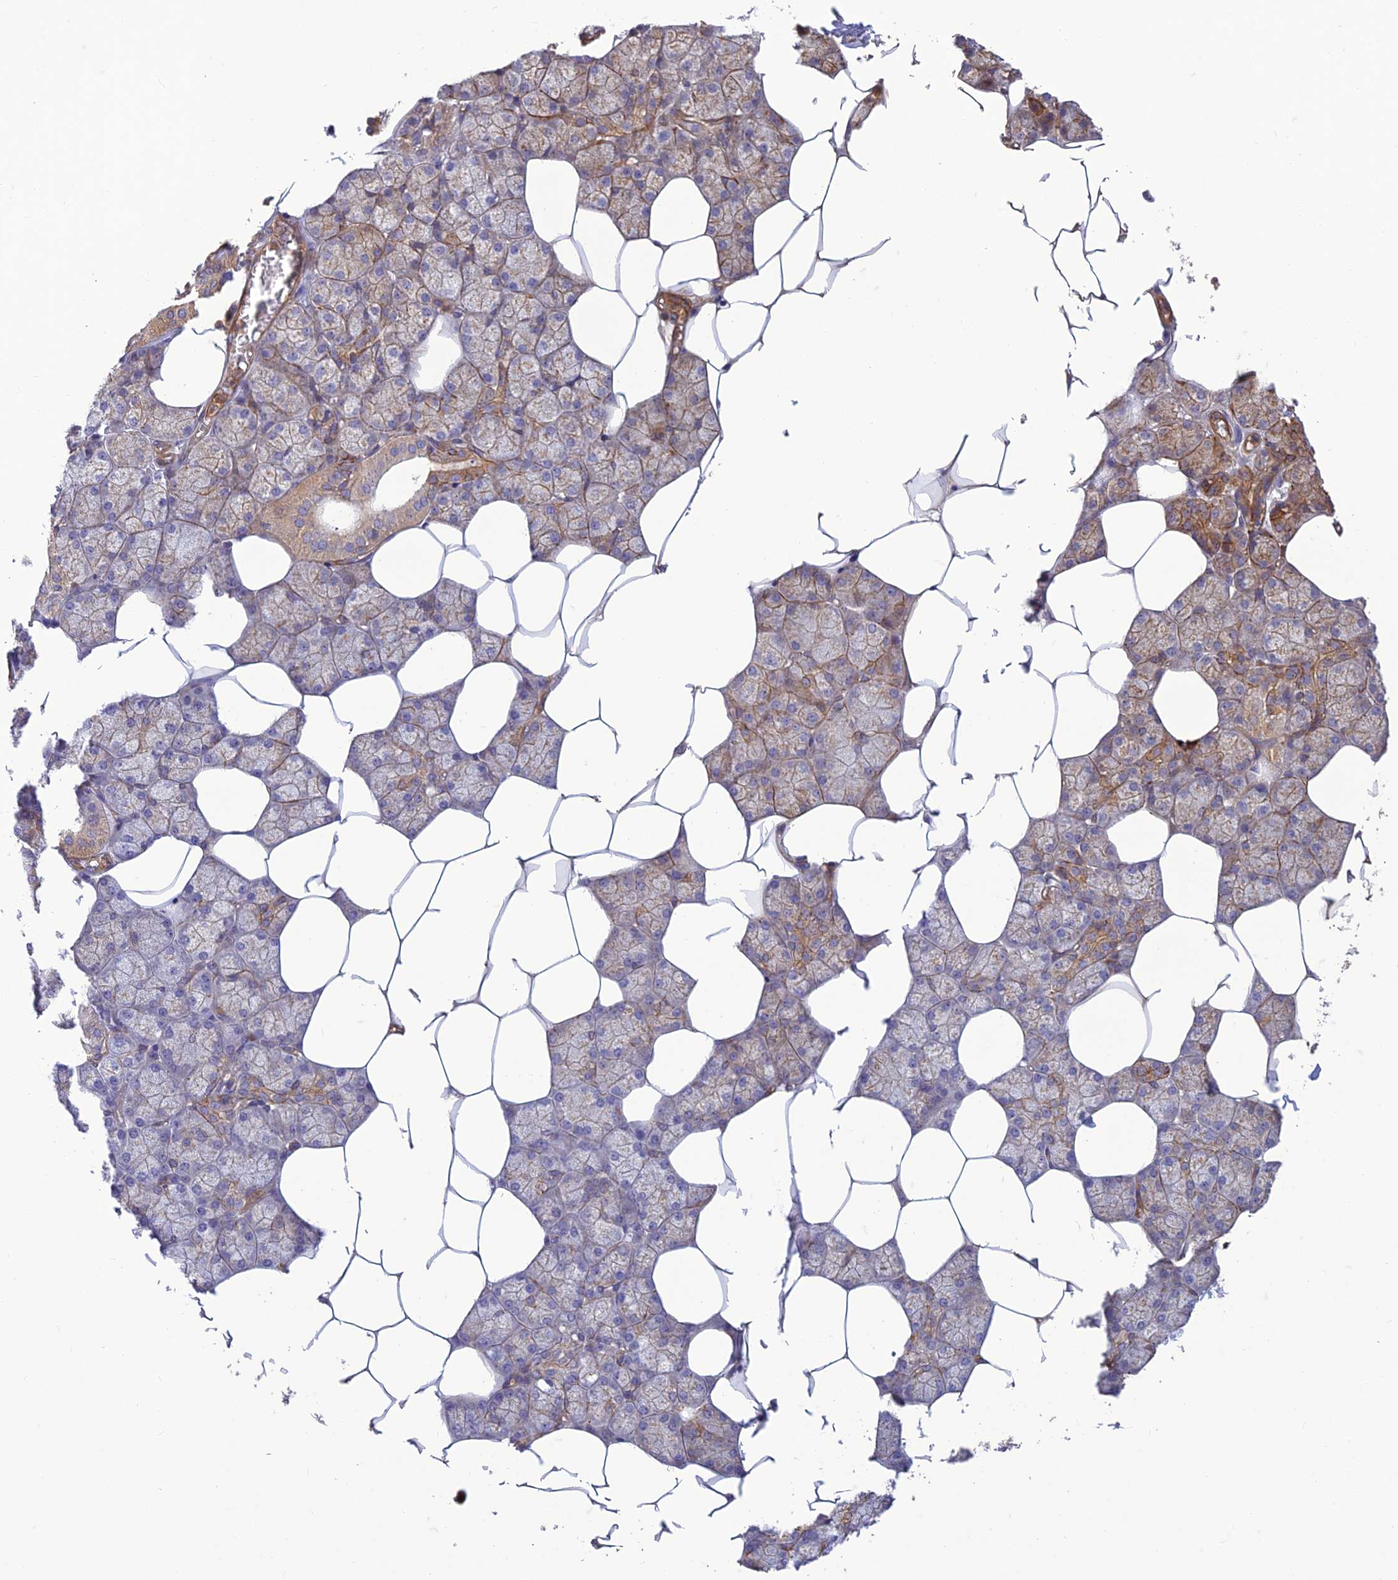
{"staining": {"intensity": "moderate", "quantity": "25%-75%", "location": "cytoplasmic/membranous"}, "tissue": "salivary gland", "cell_type": "Glandular cells", "image_type": "normal", "snomed": [{"axis": "morphology", "description": "Normal tissue, NOS"}, {"axis": "topography", "description": "Salivary gland"}], "caption": "Protein staining reveals moderate cytoplasmic/membranous staining in about 25%-75% of glandular cells in unremarkable salivary gland.", "gene": "TMEM131L", "patient": {"sex": "male", "age": 62}}